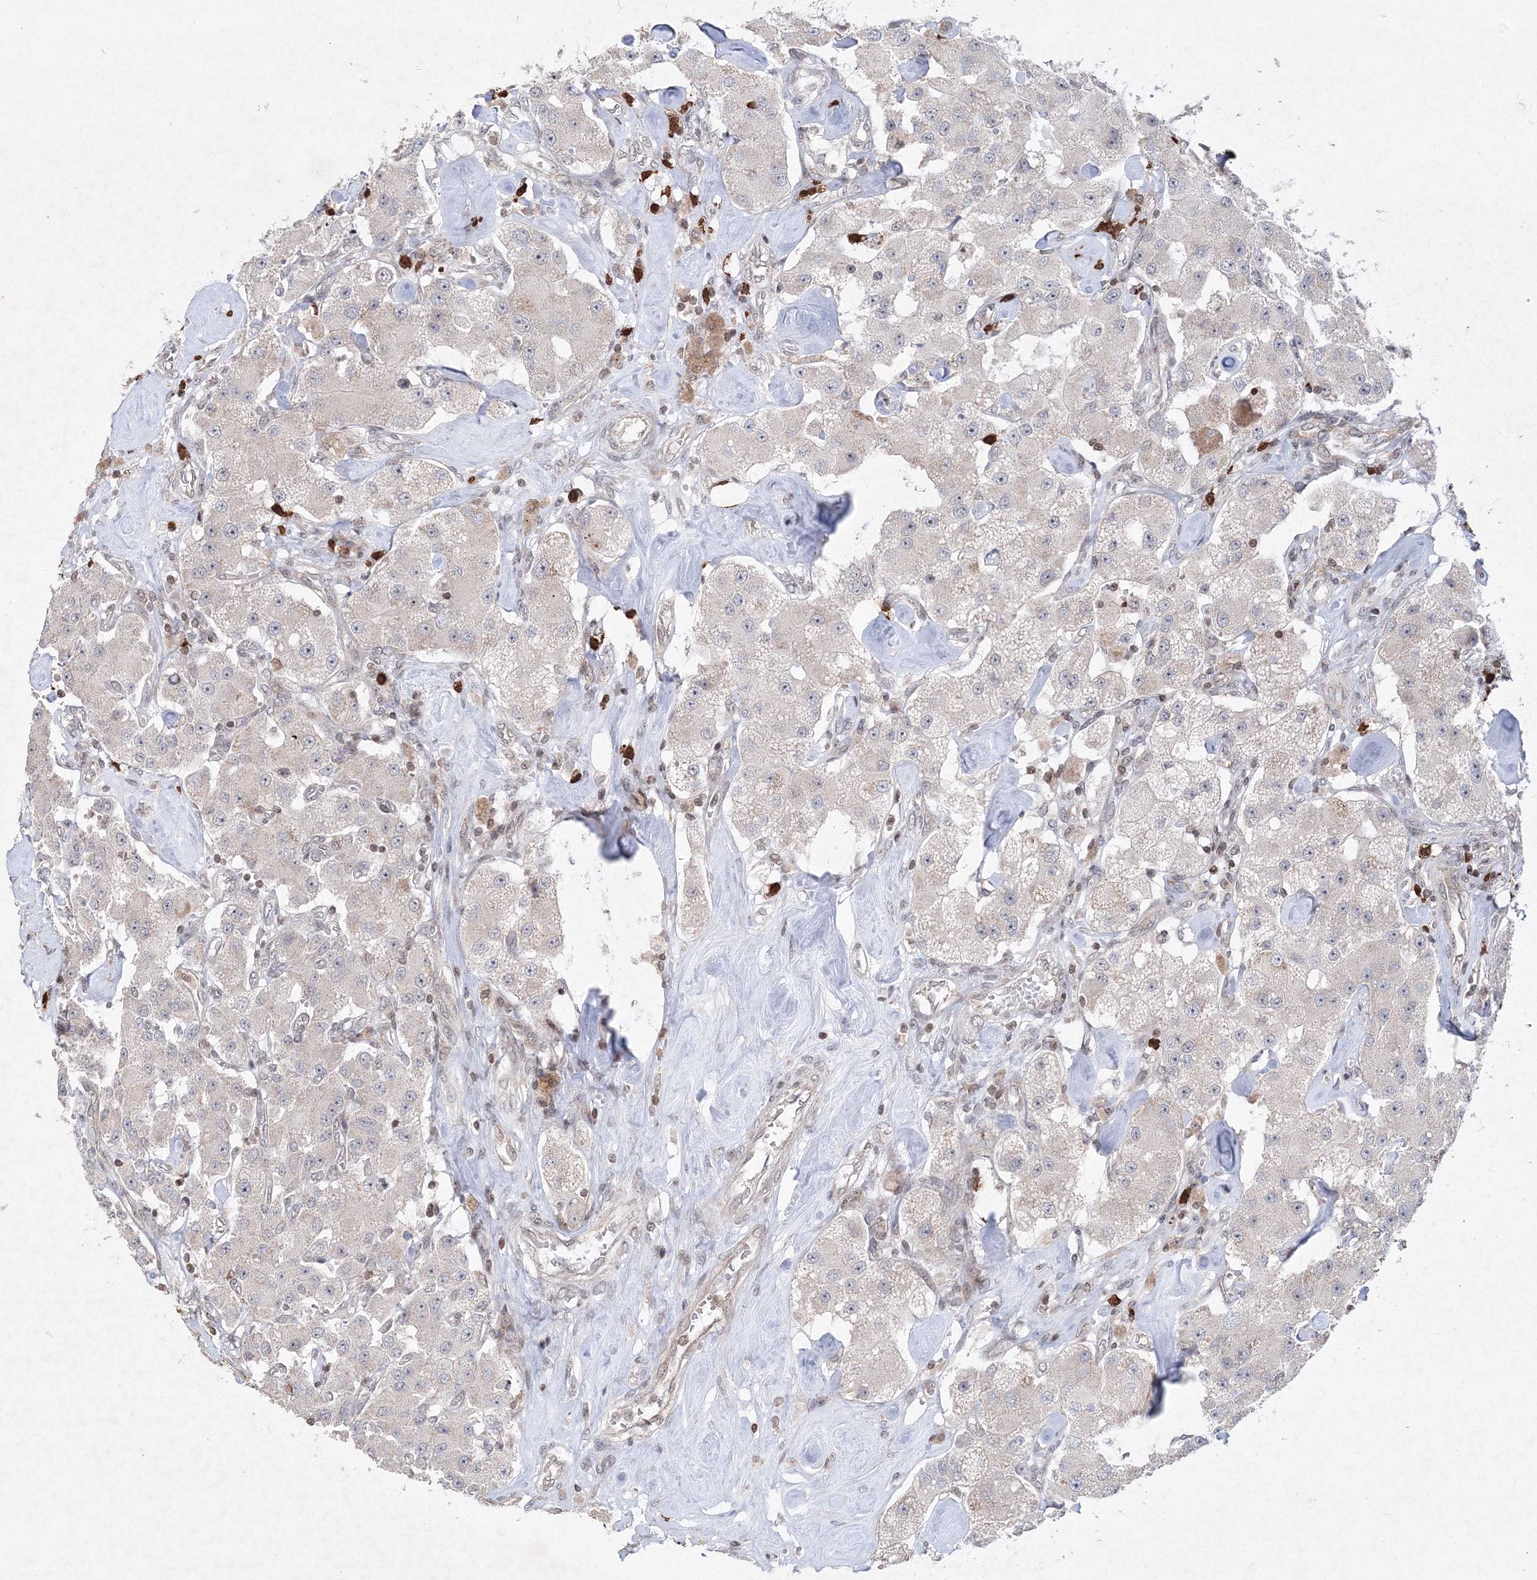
{"staining": {"intensity": "negative", "quantity": "none", "location": "none"}, "tissue": "carcinoid", "cell_type": "Tumor cells", "image_type": "cancer", "snomed": [{"axis": "morphology", "description": "Carcinoid, malignant, NOS"}, {"axis": "topography", "description": "Pancreas"}], "caption": "This is an immunohistochemistry histopathology image of carcinoid (malignant). There is no staining in tumor cells.", "gene": "MKRN2", "patient": {"sex": "male", "age": 41}}